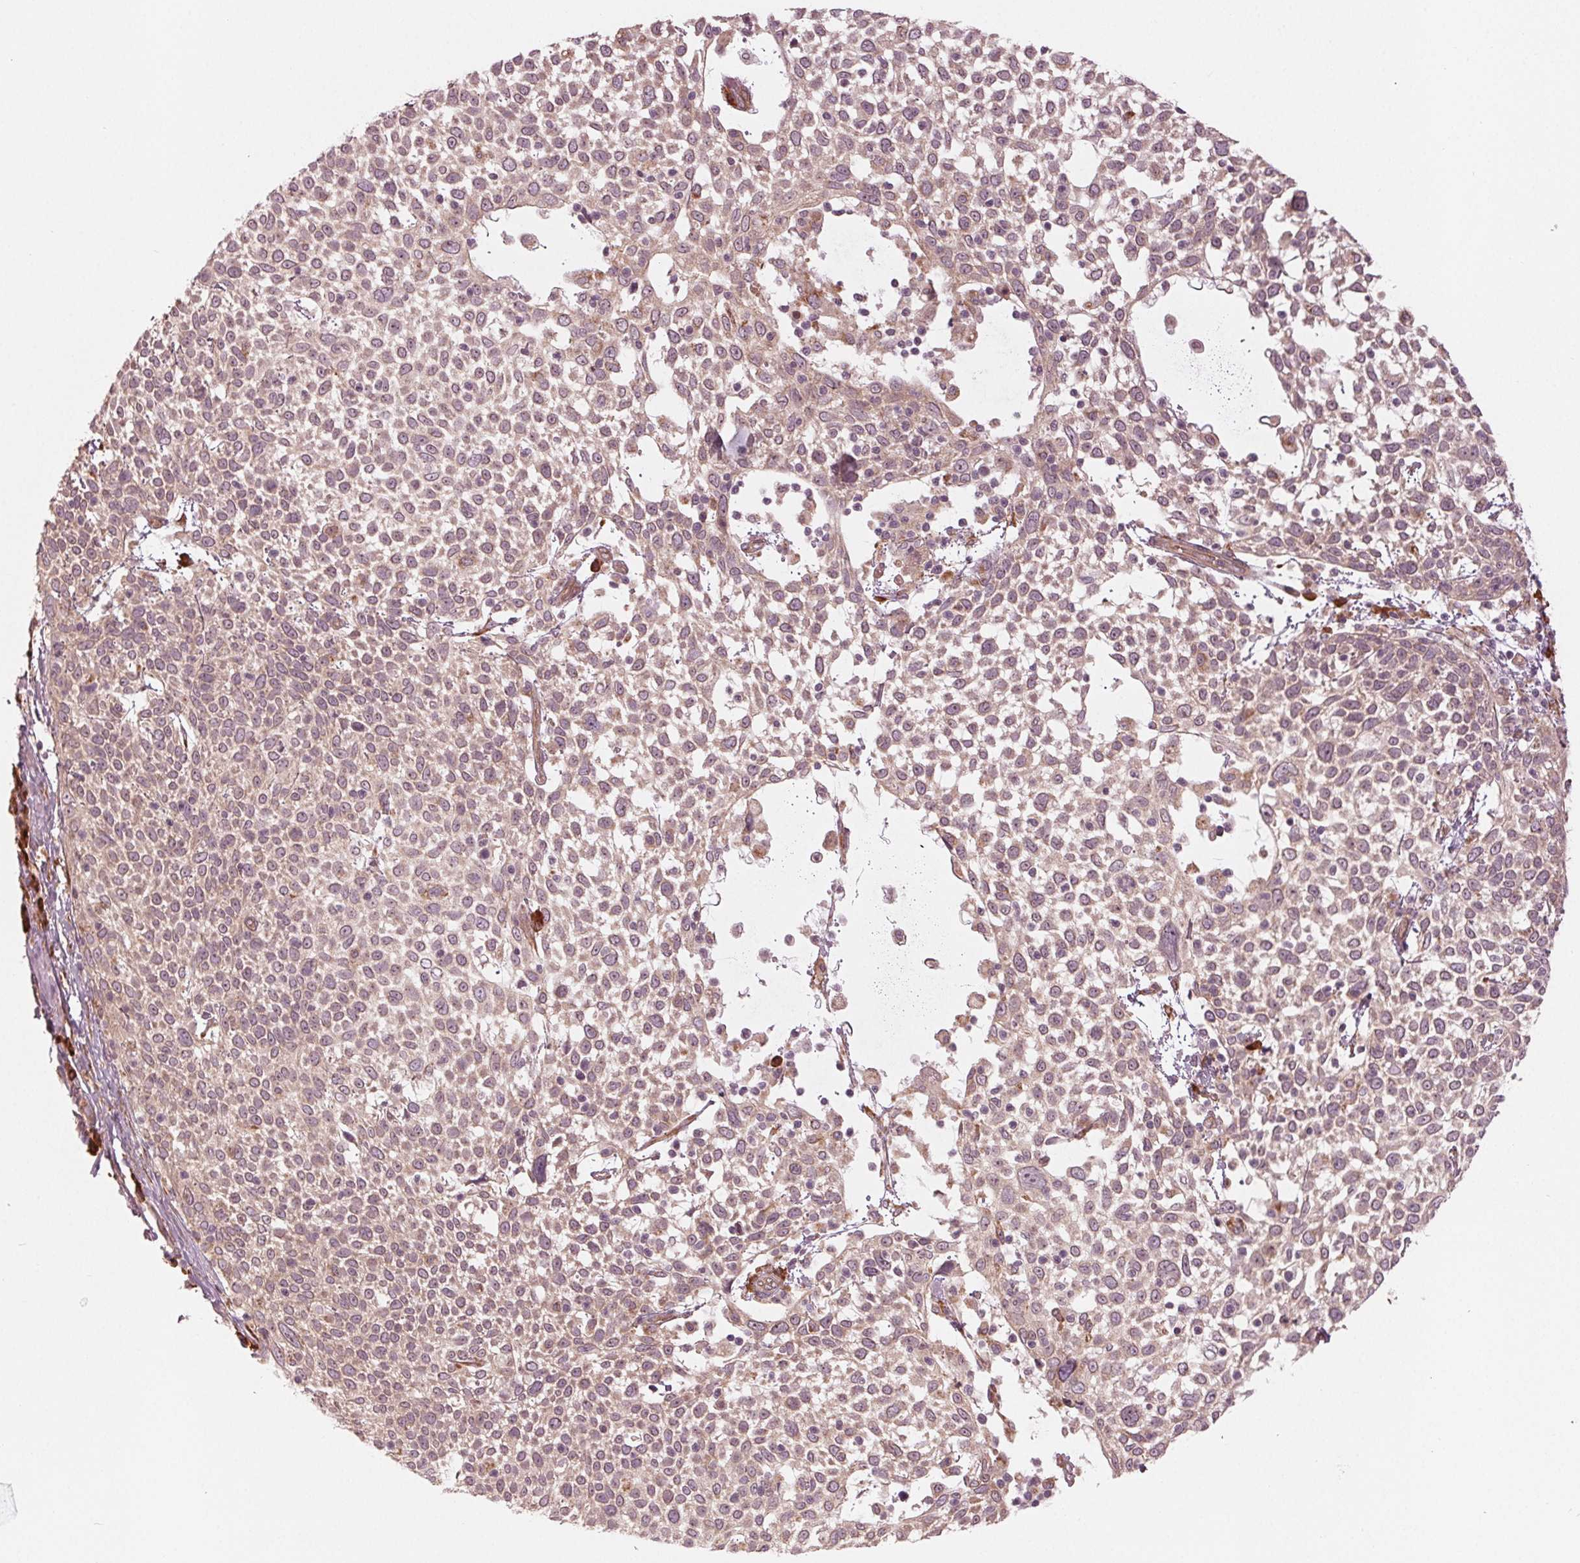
{"staining": {"intensity": "weak", "quantity": ">75%", "location": "cytoplasmic/membranous"}, "tissue": "cervical cancer", "cell_type": "Tumor cells", "image_type": "cancer", "snomed": [{"axis": "morphology", "description": "Squamous cell carcinoma, NOS"}, {"axis": "topography", "description": "Cervix"}], "caption": "The micrograph displays immunohistochemical staining of cervical squamous cell carcinoma. There is weak cytoplasmic/membranous staining is identified in approximately >75% of tumor cells. (DAB (3,3'-diaminobenzidine) IHC with brightfield microscopy, high magnification).", "gene": "CMIP", "patient": {"sex": "female", "age": 61}}